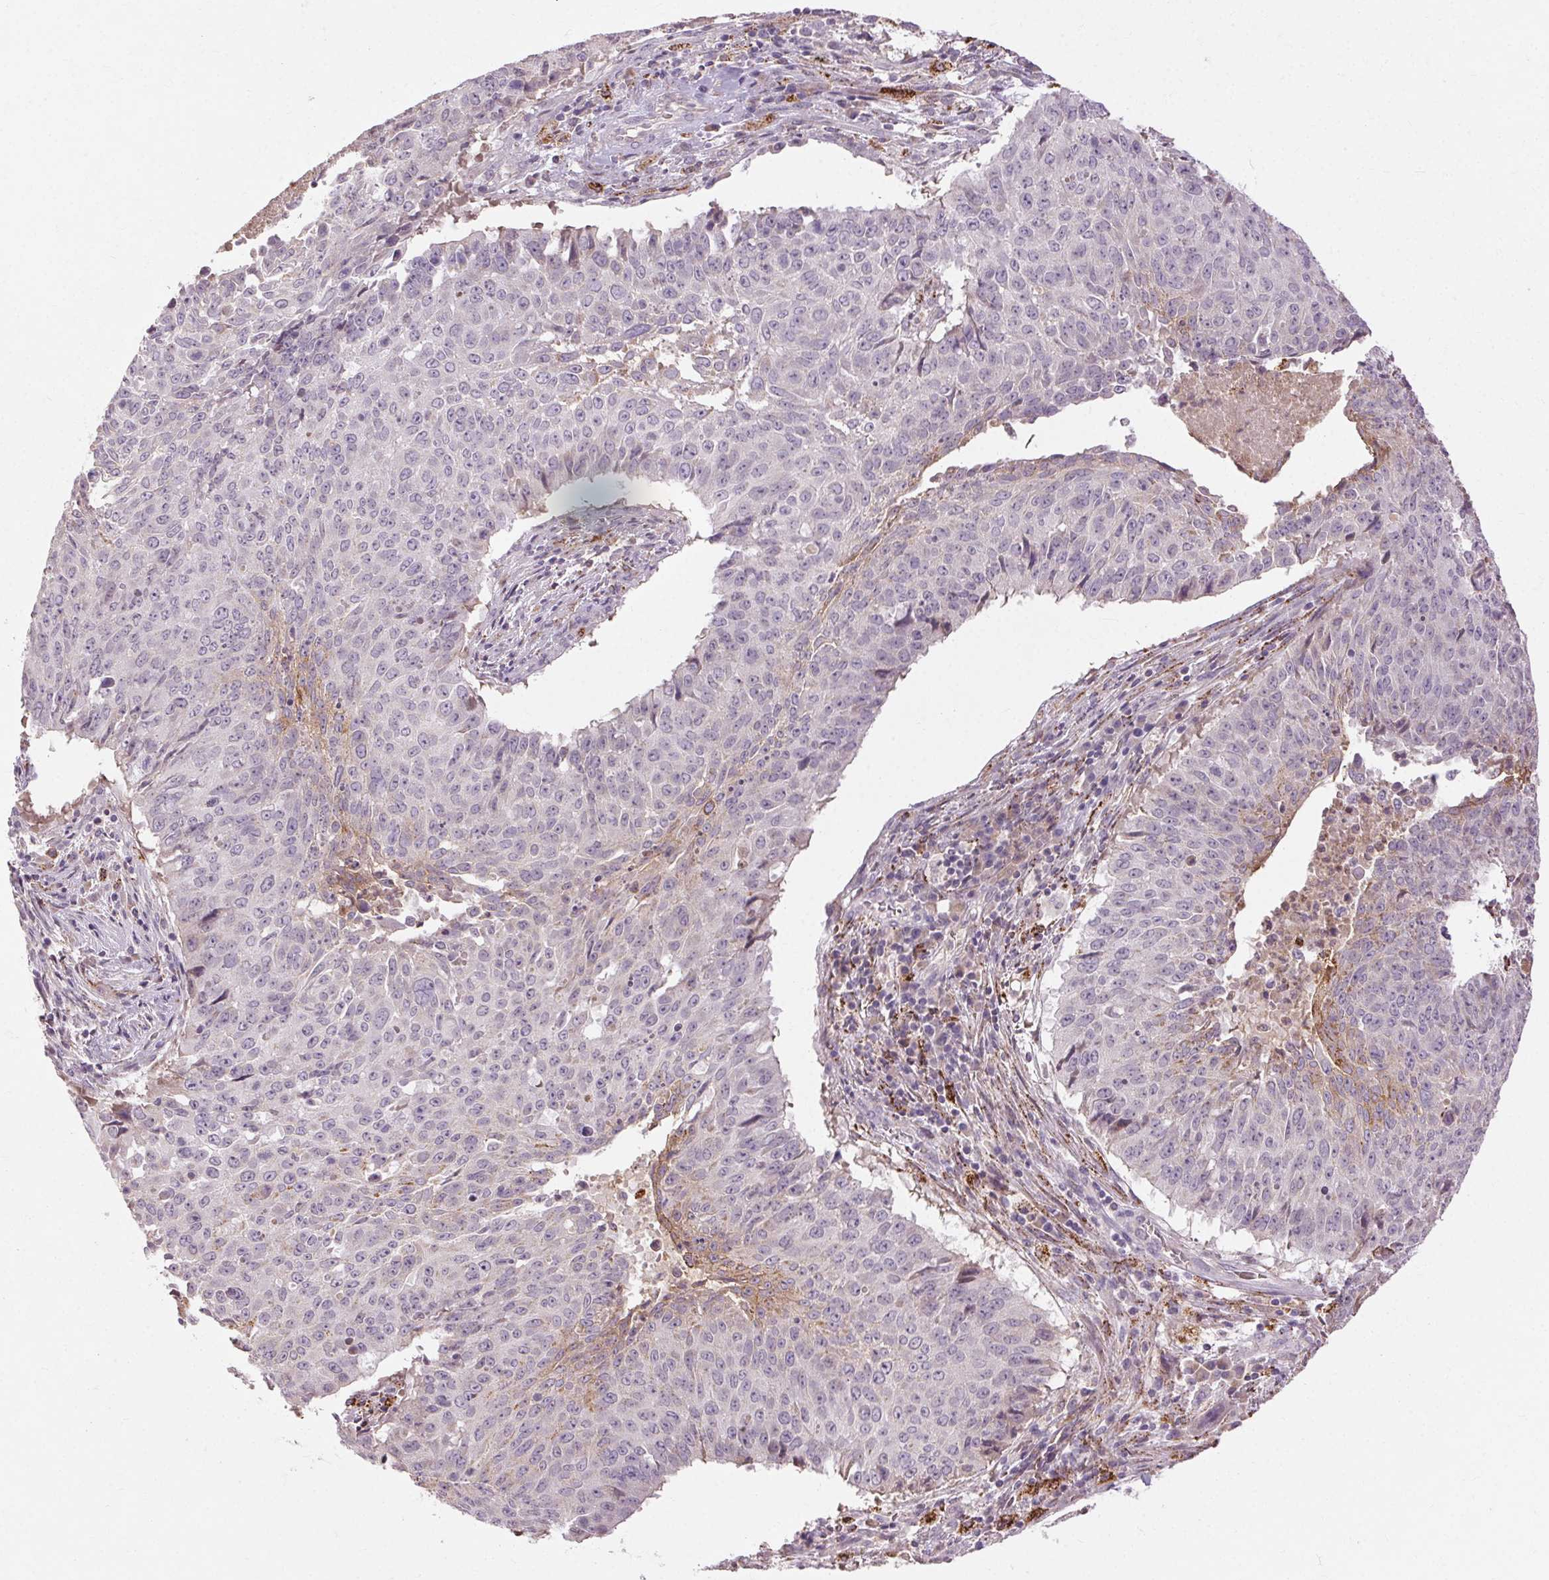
{"staining": {"intensity": "negative", "quantity": "none", "location": "none"}, "tissue": "lung cancer", "cell_type": "Tumor cells", "image_type": "cancer", "snomed": [{"axis": "morphology", "description": "Normal tissue, NOS"}, {"axis": "morphology", "description": "Squamous cell carcinoma, NOS"}, {"axis": "topography", "description": "Bronchus"}, {"axis": "topography", "description": "Lung"}], "caption": "Immunohistochemistry of human squamous cell carcinoma (lung) demonstrates no positivity in tumor cells.", "gene": "REP15", "patient": {"sex": "male", "age": 64}}